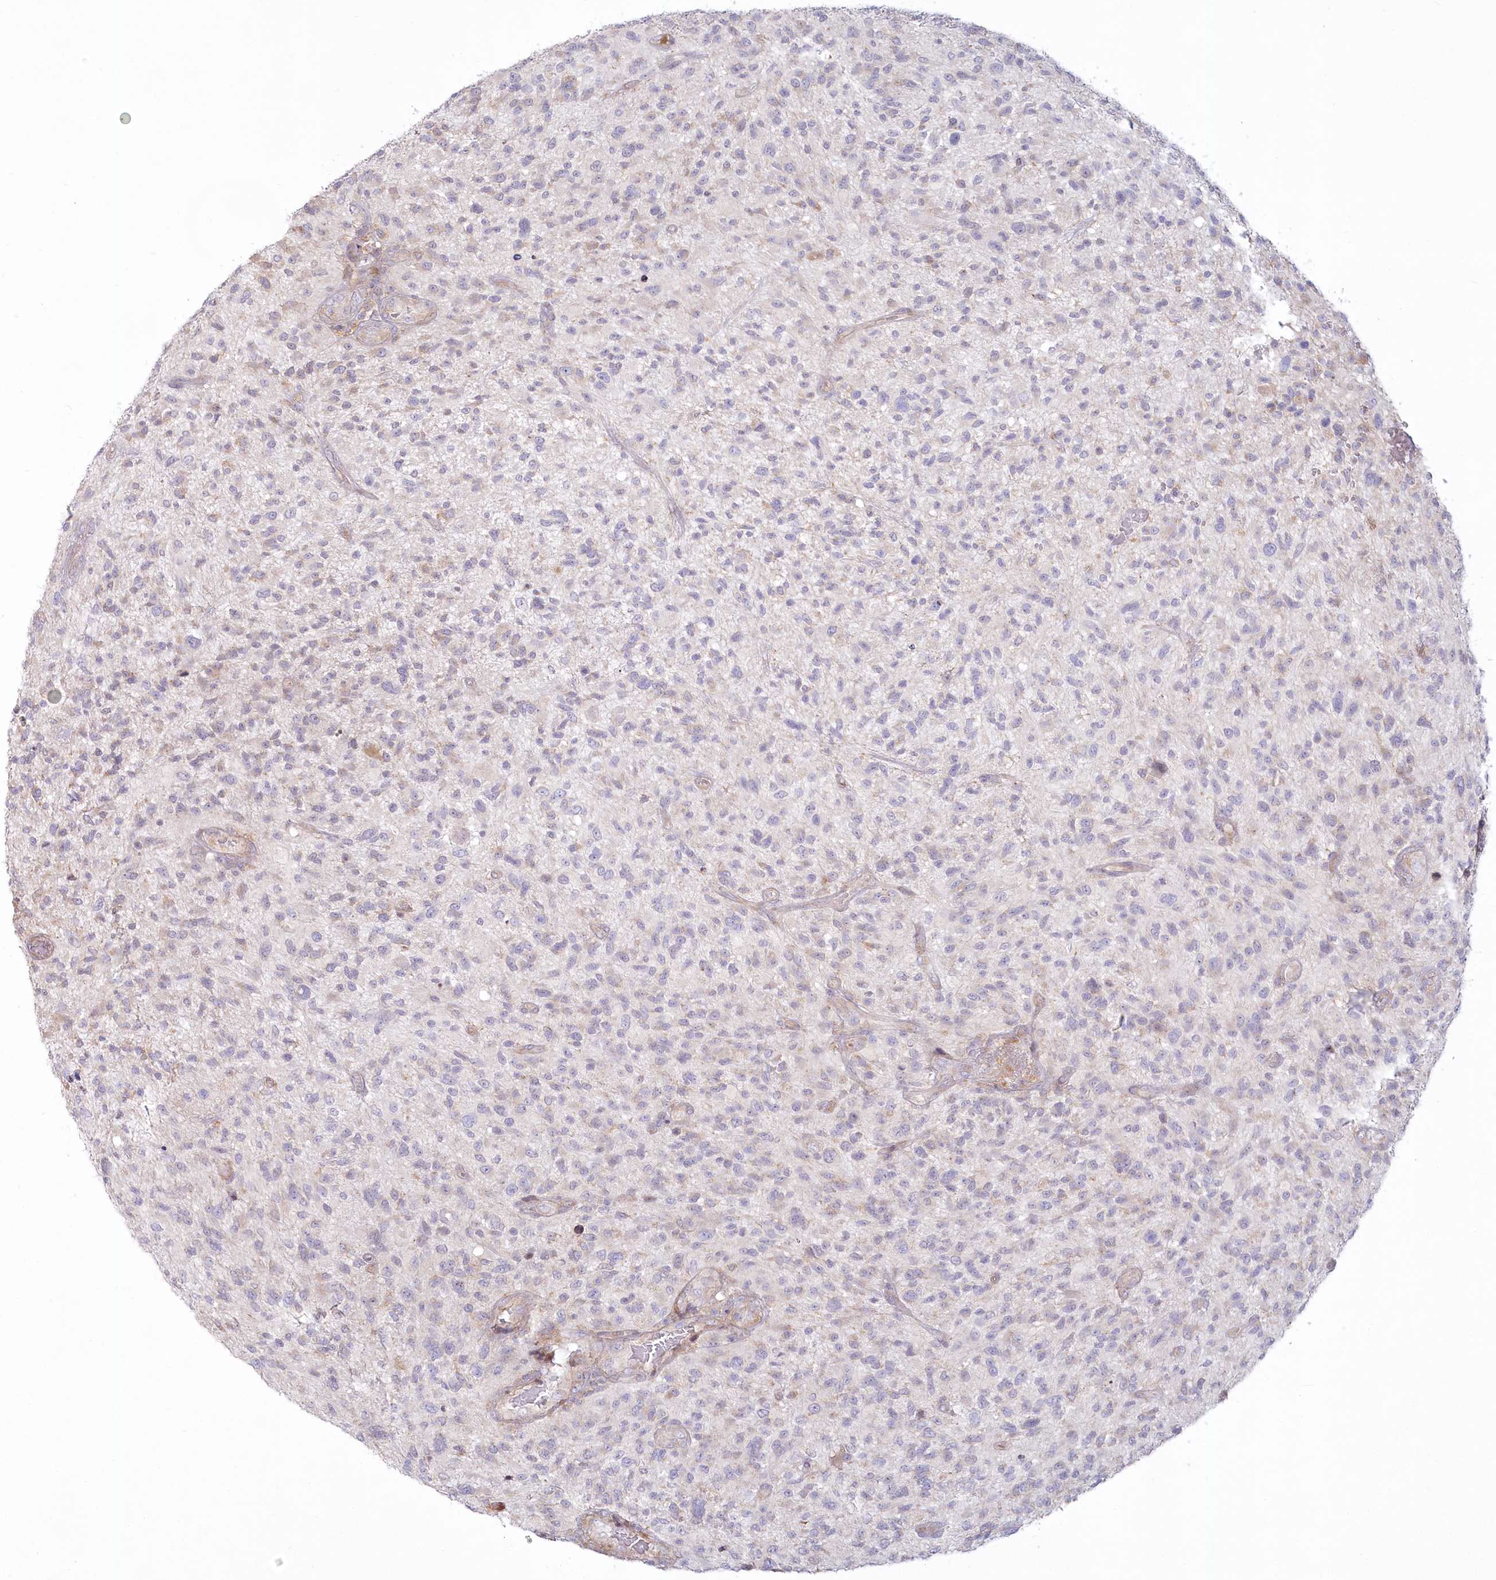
{"staining": {"intensity": "negative", "quantity": "none", "location": "none"}, "tissue": "glioma", "cell_type": "Tumor cells", "image_type": "cancer", "snomed": [{"axis": "morphology", "description": "Glioma, malignant, High grade"}, {"axis": "topography", "description": "Brain"}], "caption": "IHC micrograph of neoplastic tissue: human high-grade glioma (malignant) stained with DAB (3,3'-diaminobenzidine) displays no significant protein expression in tumor cells.", "gene": "MTG1", "patient": {"sex": "male", "age": 47}}